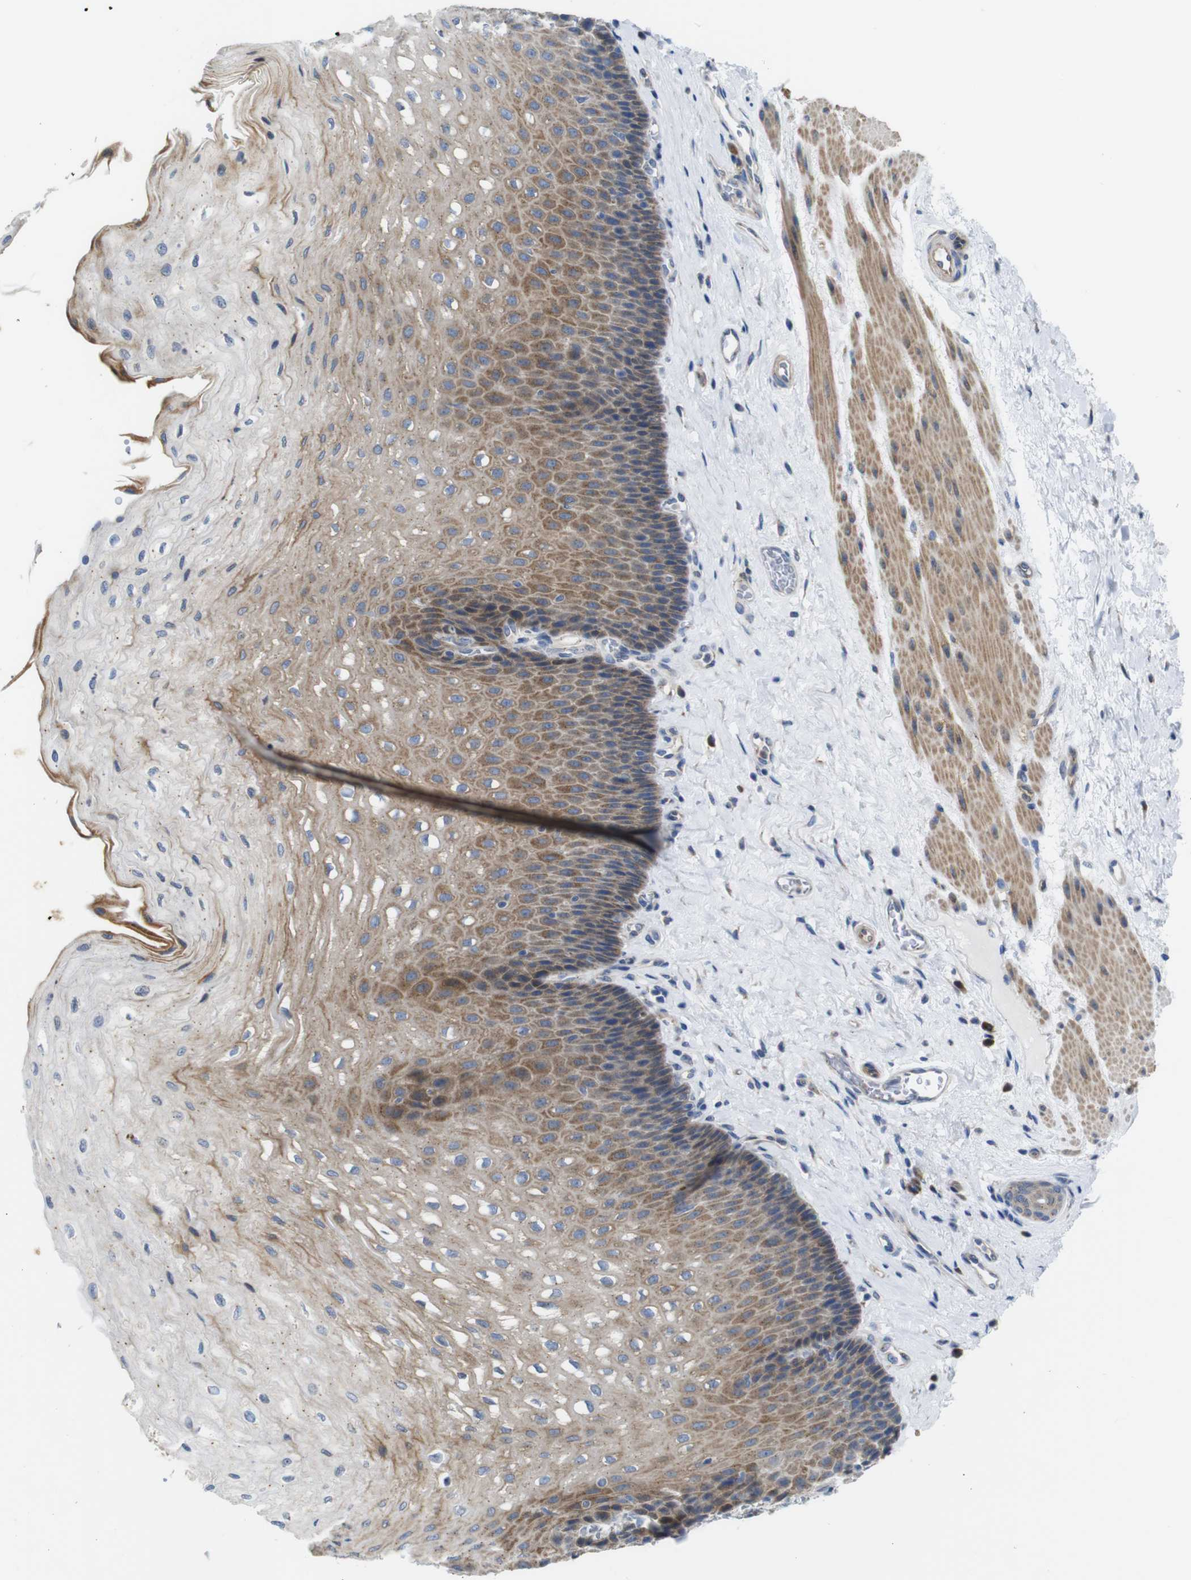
{"staining": {"intensity": "moderate", "quantity": ">75%", "location": "cytoplasmic/membranous"}, "tissue": "esophagus", "cell_type": "Squamous epithelial cells", "image_type": "normal", "snomed": [{"axis": "morphology", "description": "Normal tissue, NOS"}, {"axis": "topography", "description": "Esophagus"}], "caption": "Immunohistochemistry (IHC) (DAB (3,3'-diaminobenzidine)) staining of unremarkable esophagus demonstrates moderate cytoplasmic/membranous protein expression in approximately >75% of squamous epithelial cells.", "gene": "DDRGK1", "patient": {"sex": "female", "age": 72}}